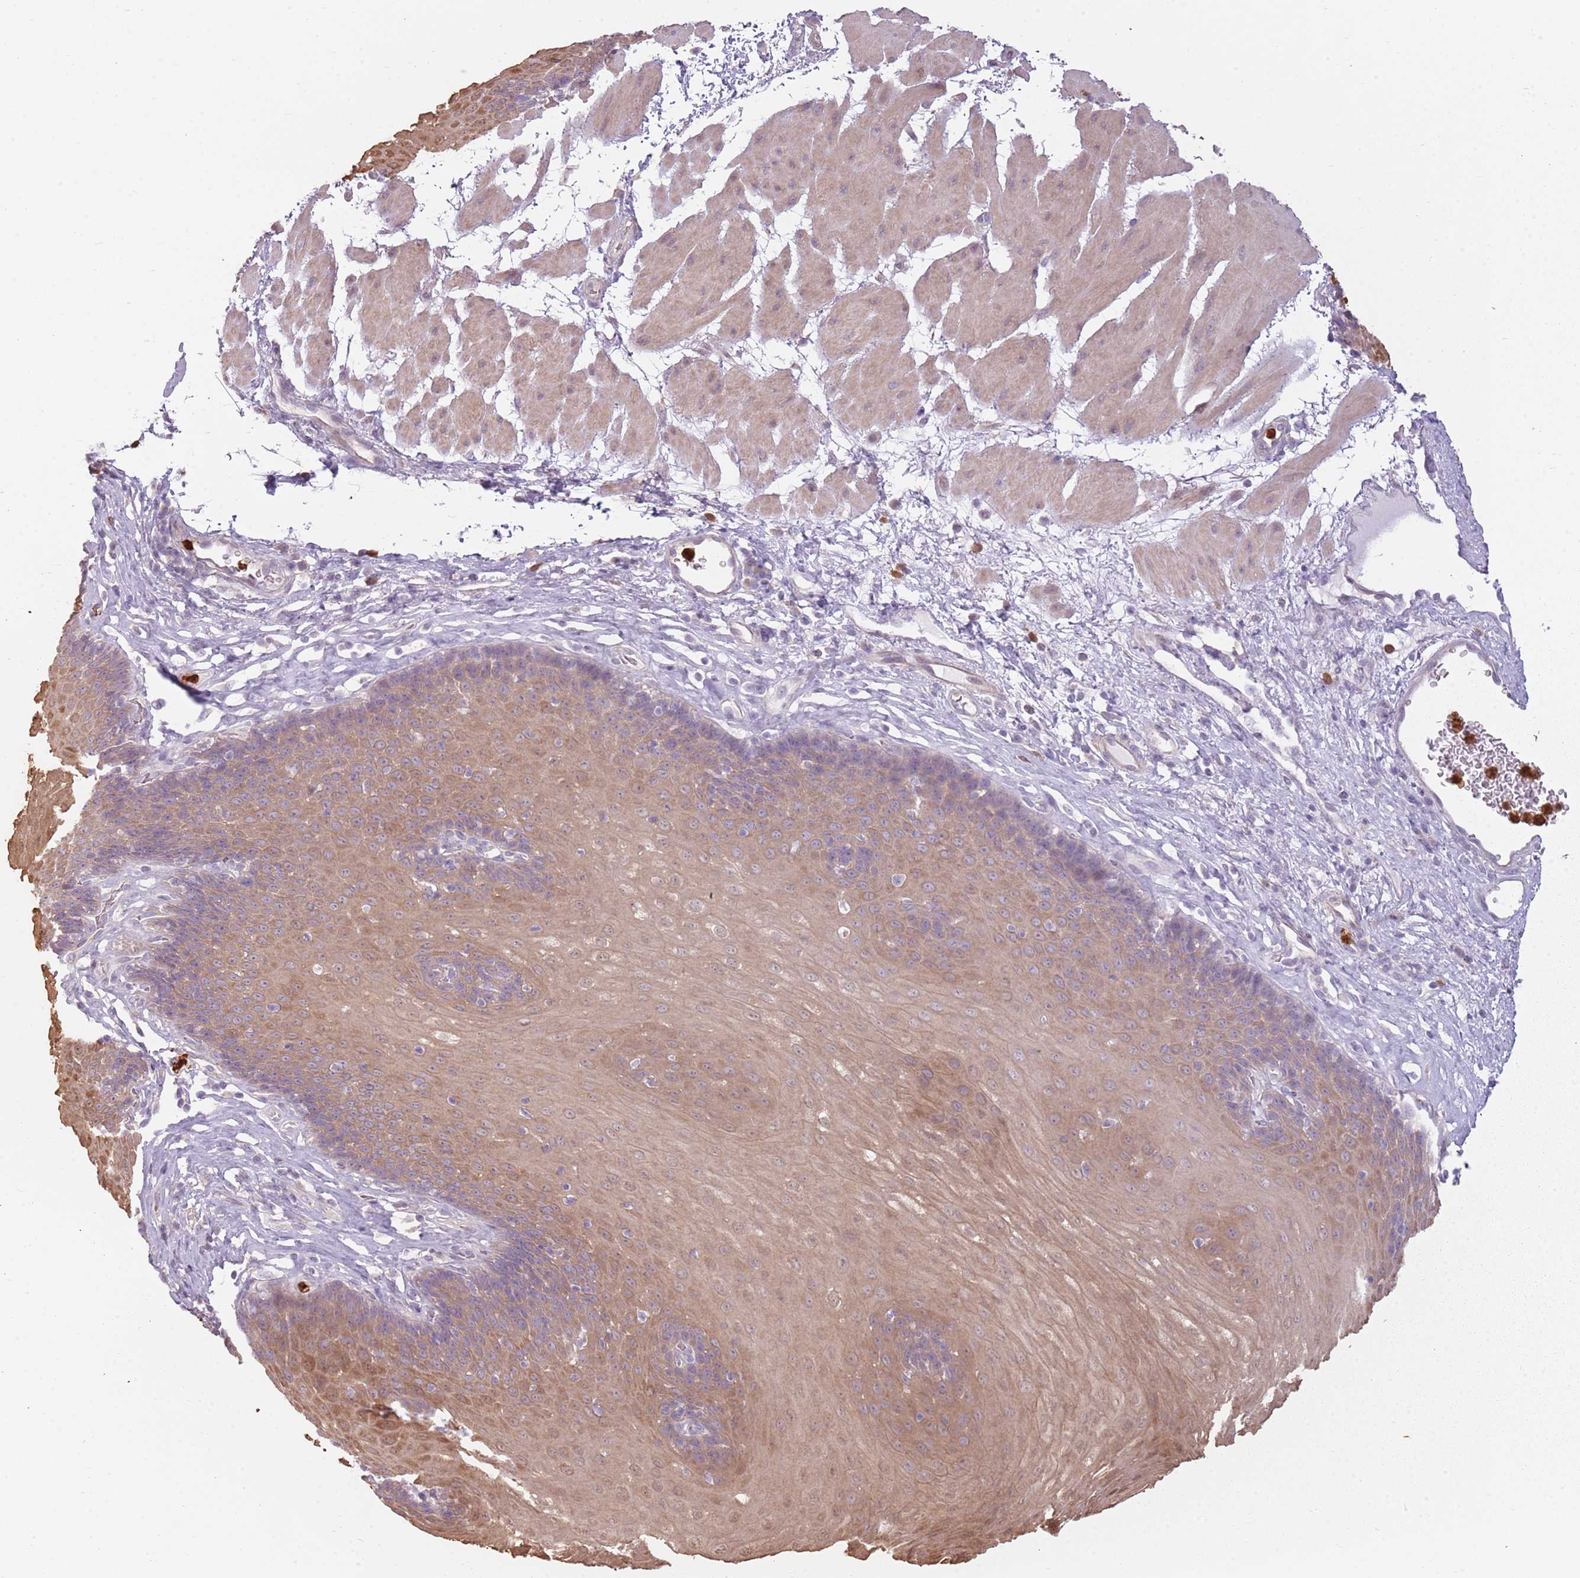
{"staining": {"intensity": "moderate", "quantity": "25%-75%", "location": "cytoplasmic/membranous,nuclear"}, "tissue": "esophagus", "cell_type": "Squamous epithelial cells", "image_type": "normal", "snomed": [{"axis": "morphology", "description": "Normal tissue, NOS"}, {"axis": "topography", "description": "Esophagus"}], "caption": "Protein staining by IHC displays moderate cytoplasmic/membranous,nuclear positivity in approximately 25%-75% of squamous epithelial cells in normal esophagus.", "gene": "SPAG4", "patient": {"sex": "female", "age": 66}}